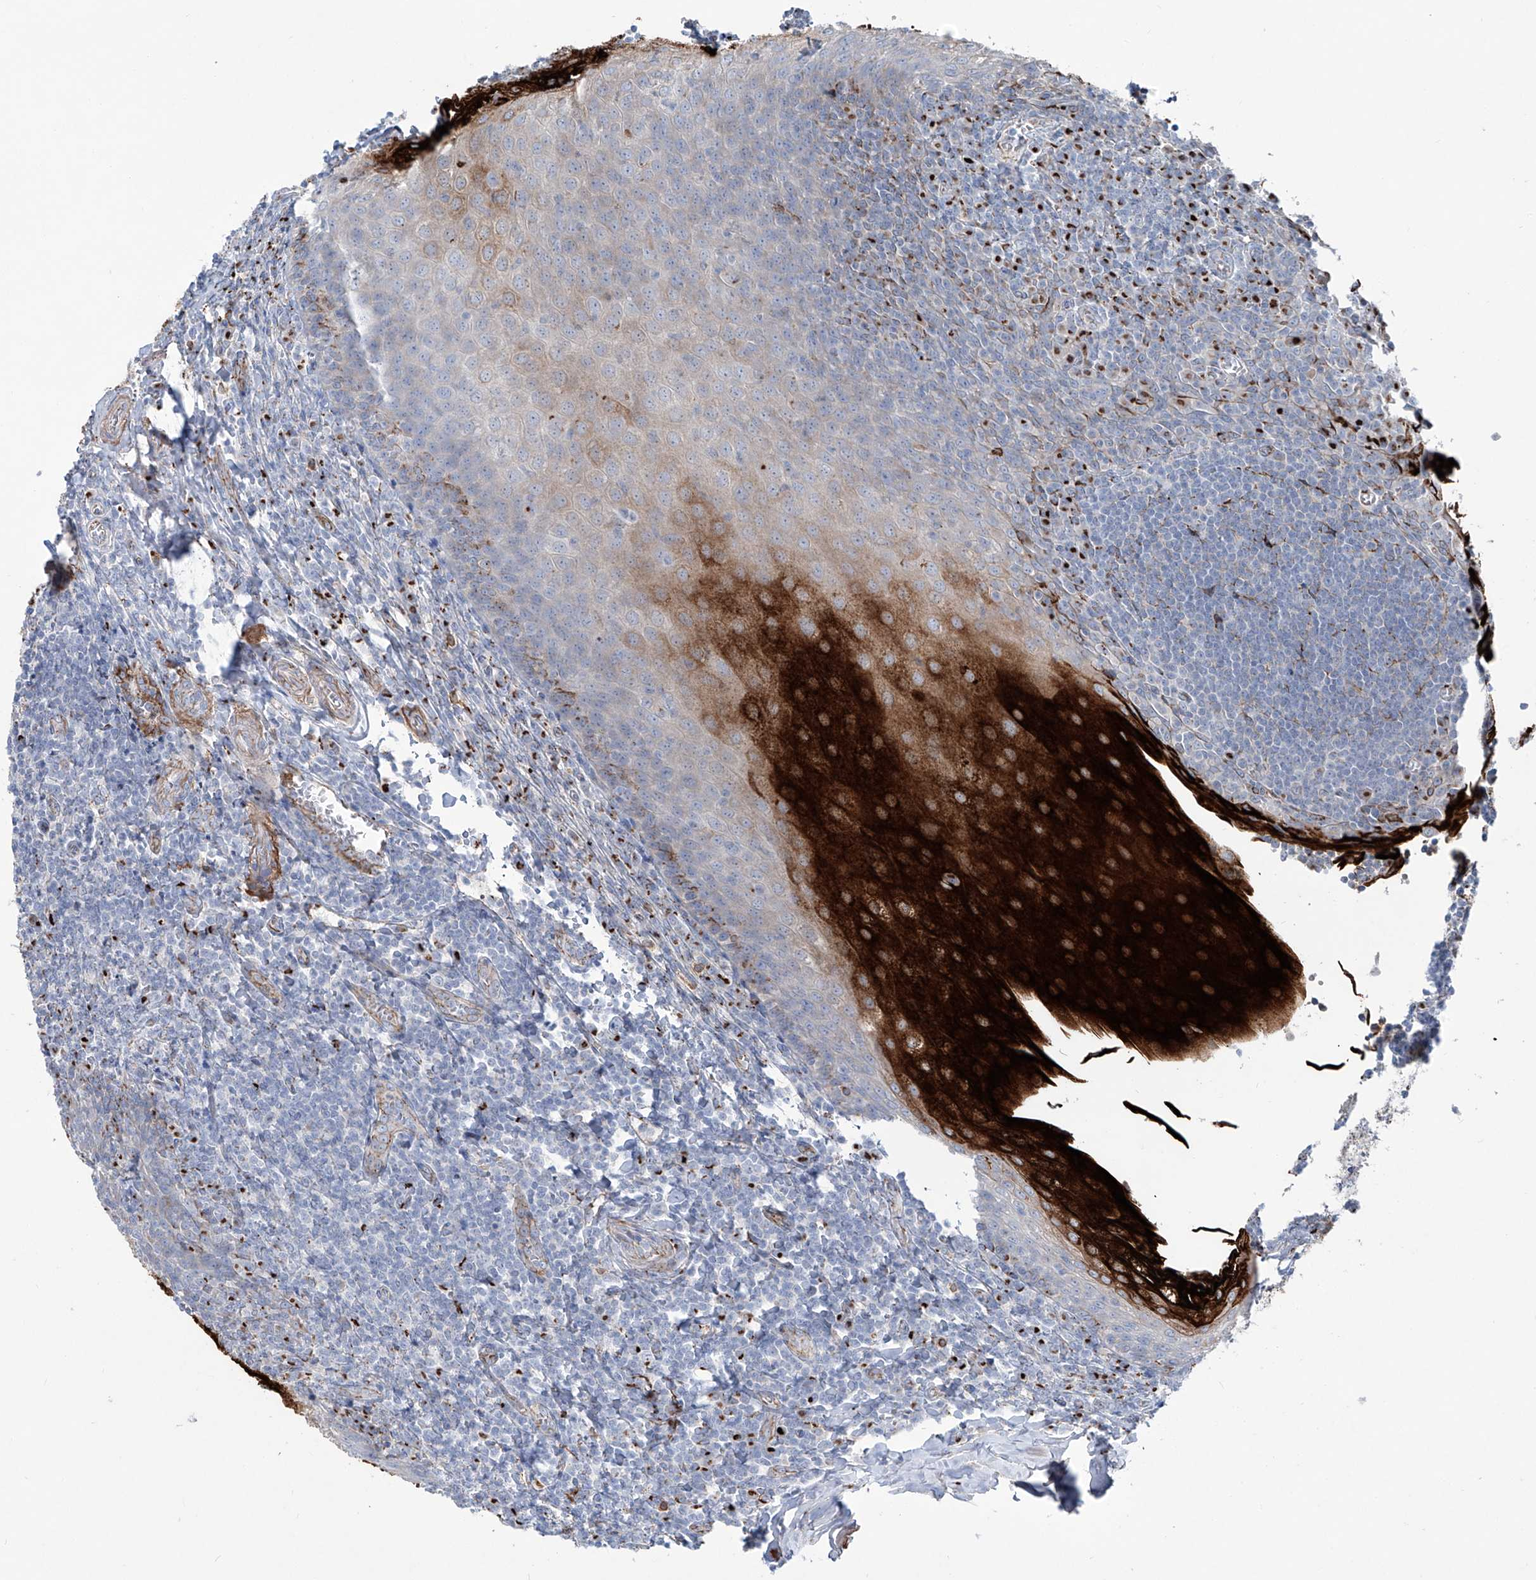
{"staining": {"intensity": "negative", "quantity": "none", "location": "none"}, "tissue": "tonsil", "cell_type": "Germinal center cells", "image_type": "normal", "snomed": [{"axis": "morphology", "description": "Normal tissue, NOS"}, {"axis": "topography", "description": "Tonsil"}], "caption": "Histopathology image shows no significant protein positivity in germinal center cells of benign tonsil.", "gene": "CDH5", "patient": {"sex": "male", "age": 27}}